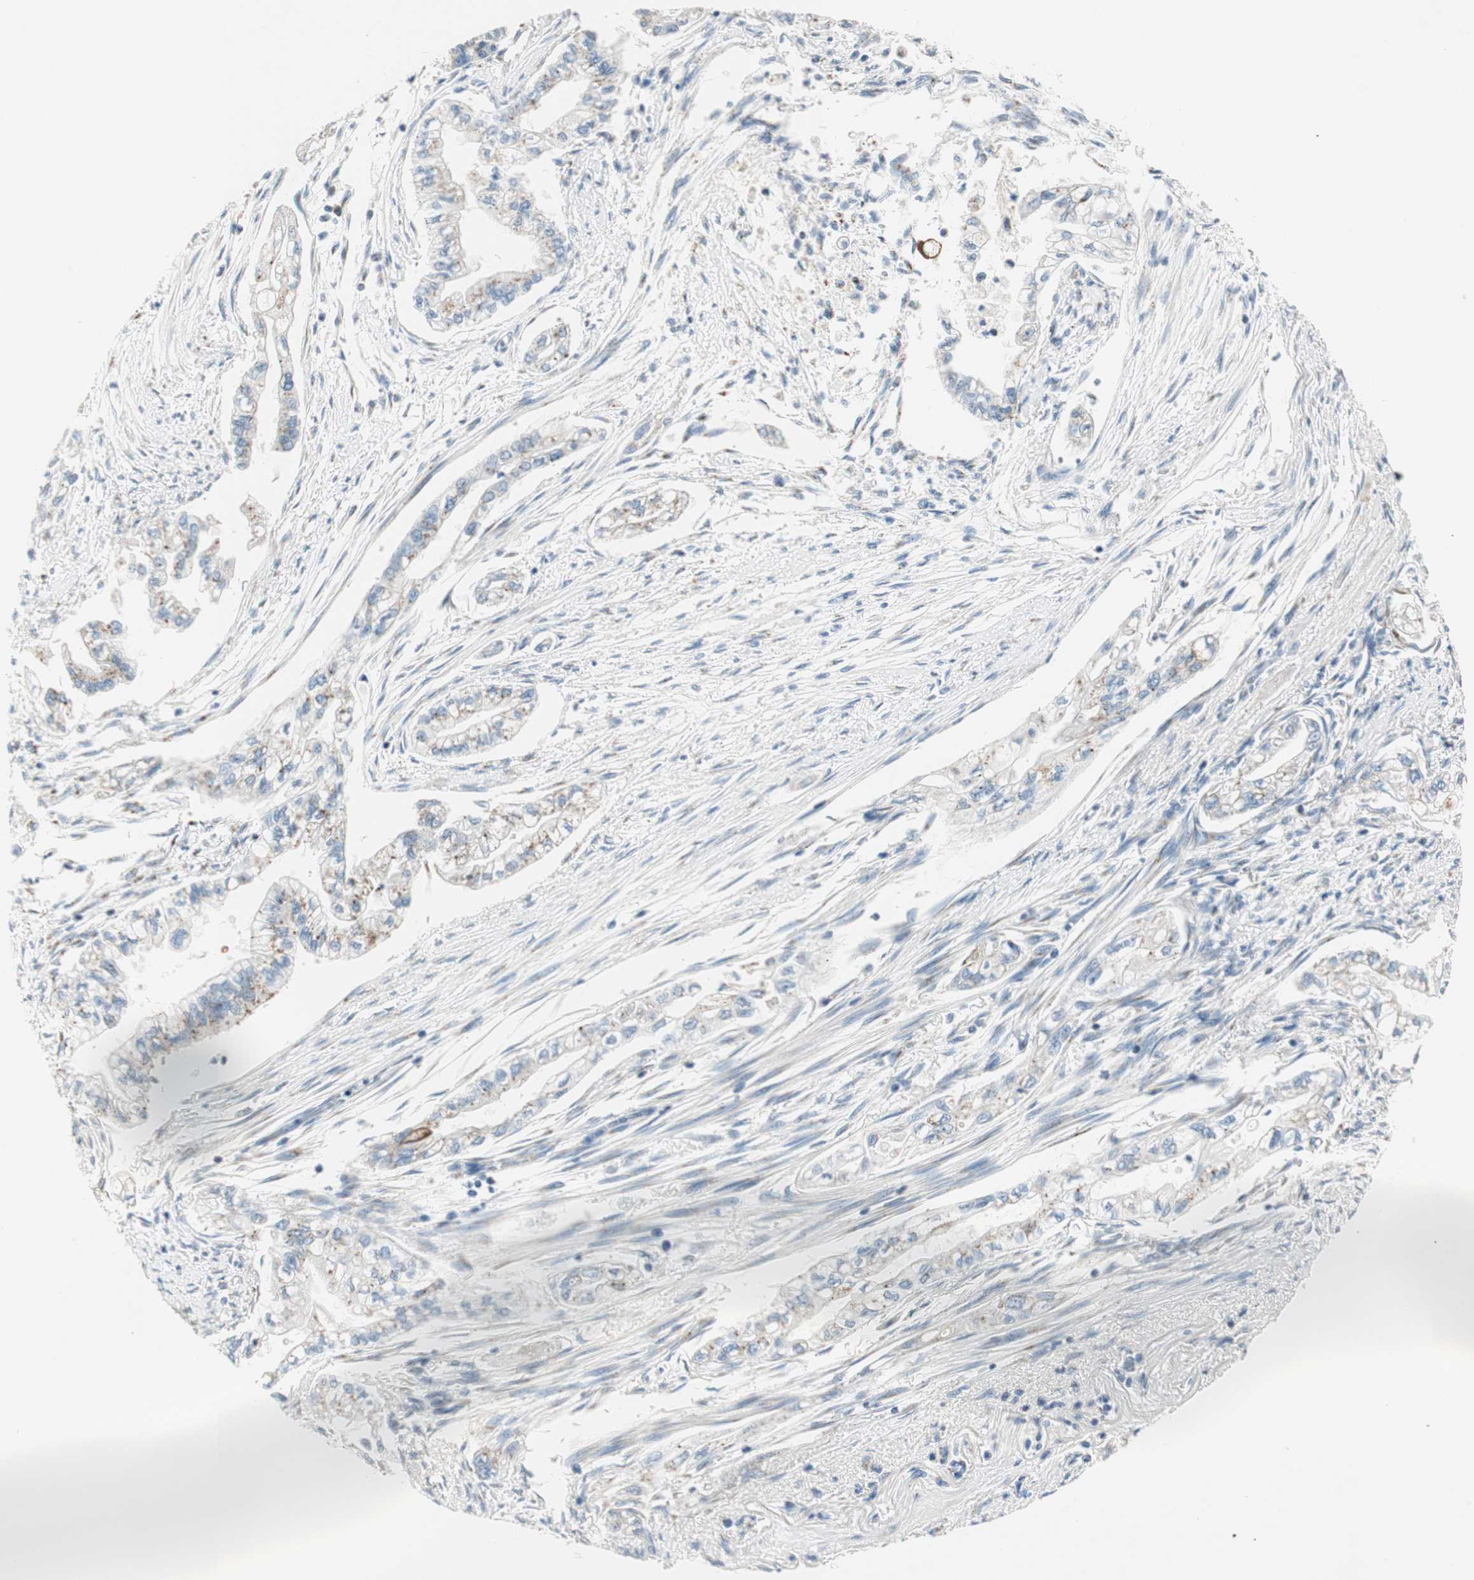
{"staining": {"intensity": "moderate", "quantity": "<25%", "location": "cytoplasmic/membranous"}, "tissue": "pancreatic cancer", "cell_type": "Tumor cells", "image_type": "cancer", "snomed": [{"axis": "morphology", "description": "Normal tissue, NOS"}, {"axis": "topography", "description": "Pancreas"}], "caption": "A high-resolution micrograph shows IHC staining of pancreatic cancer, which demonstrates moderate cytoplasmic/membranous staining in approximately <25% of tumor cells. The staining was performed using DAB to visualize the protein expression in brown, while the nuclei were stained in blue with hematoxylin (Magnification: 20x).", "gene": "TMF1", "patient": {"sex": "male", "age": 42}}